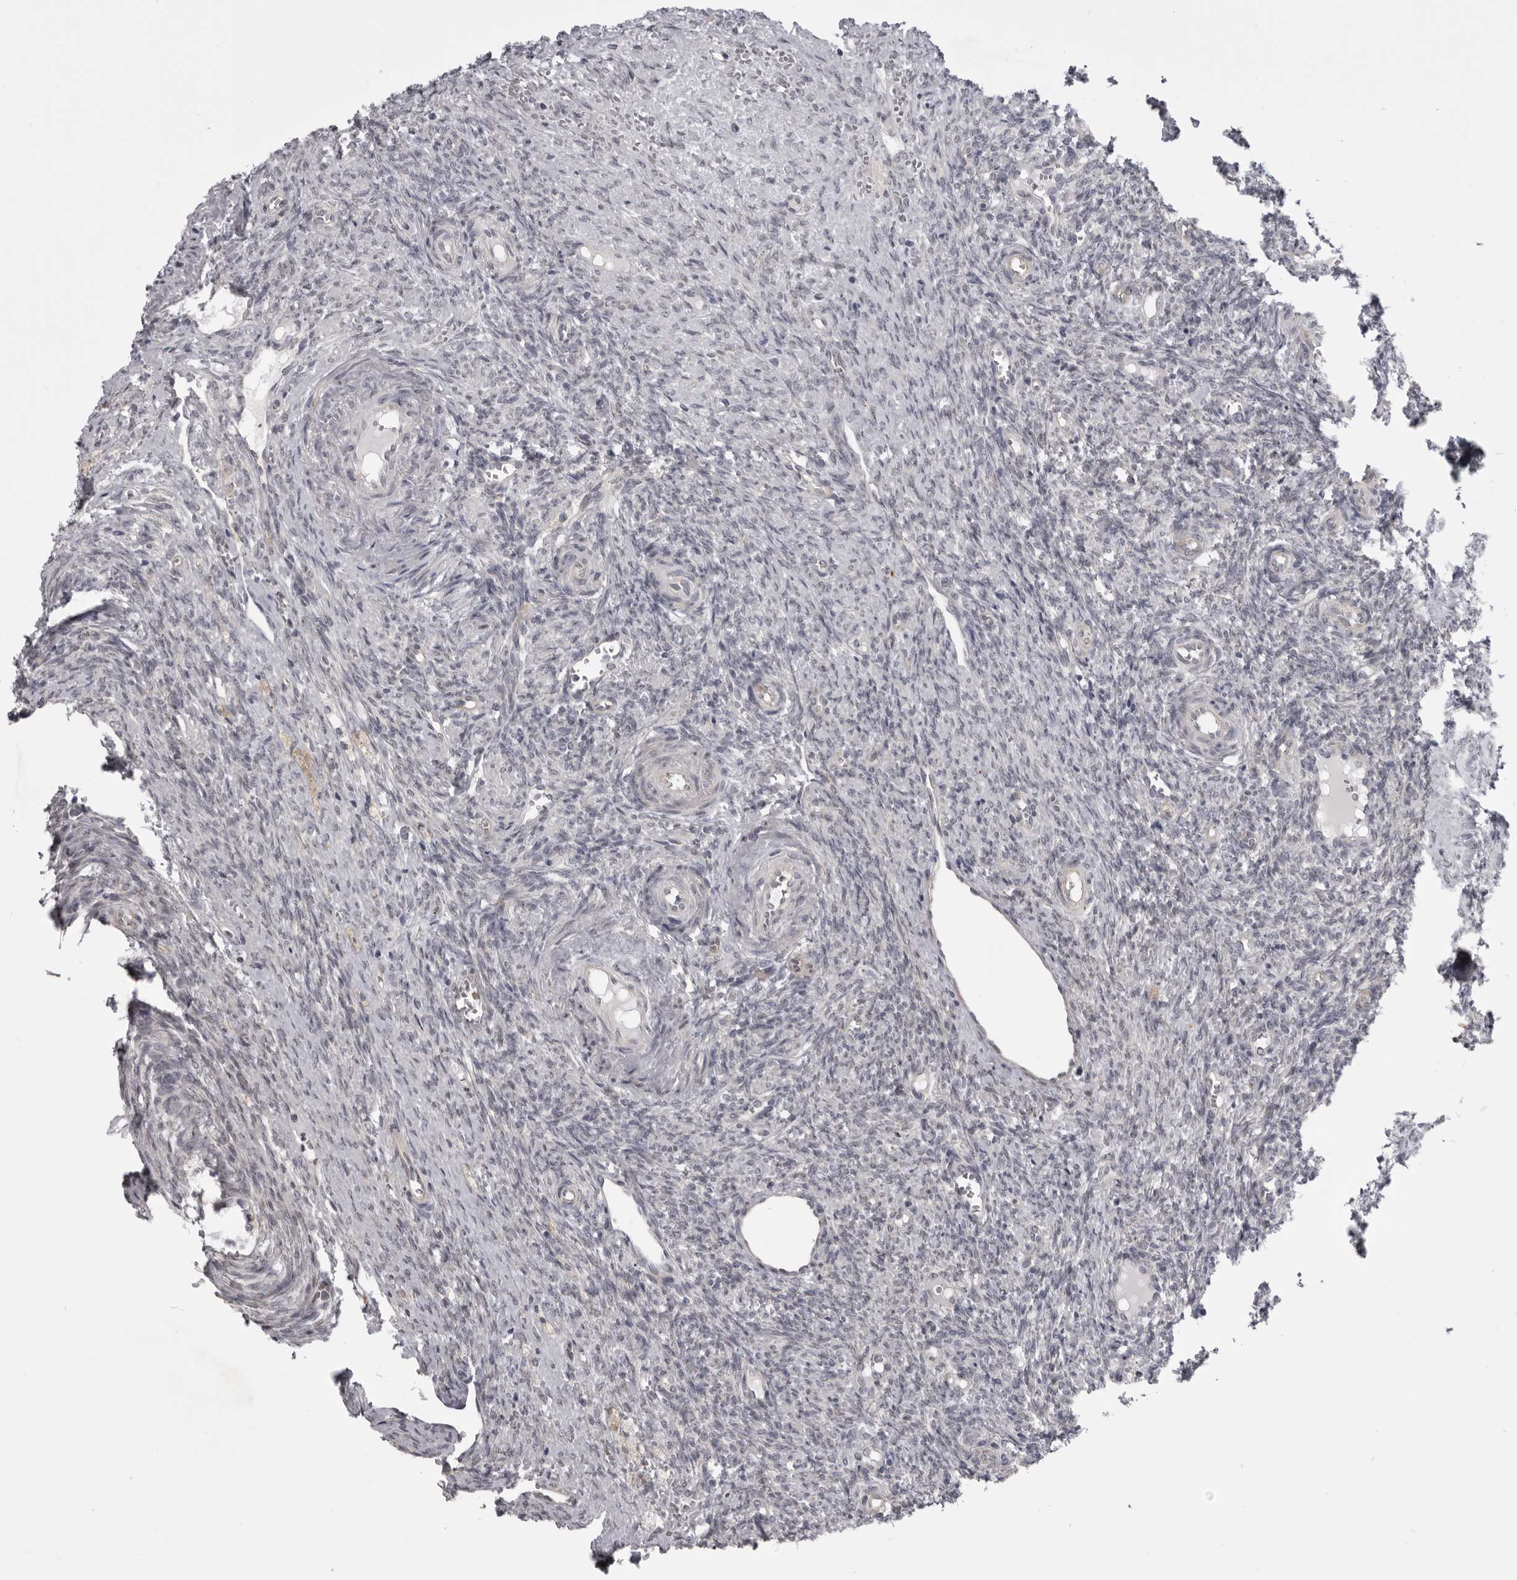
{"staining": {"intensity": "negative", "quantity": "none", "location": "none"}, "tissue": "ovary", "cell_type": "Ovarian stroma cells", "image_type": "normal", "snomed": [{"axis": "morphology", "description": "Normal tissue, NOS"}, {"axis": "topography", "description": "Ovary"}], "caption": "Immunohistochemistry (IHC) of benign ovary exhibits no positivity in ovarian stroma cells. (Stains: DAB immunohistochemistry with hematoxylin counter stain, Microscopy: brightfield microscopy at high magnification).", "gene": "EPHA10", "patient": {"sex": "female", "age": 41}}